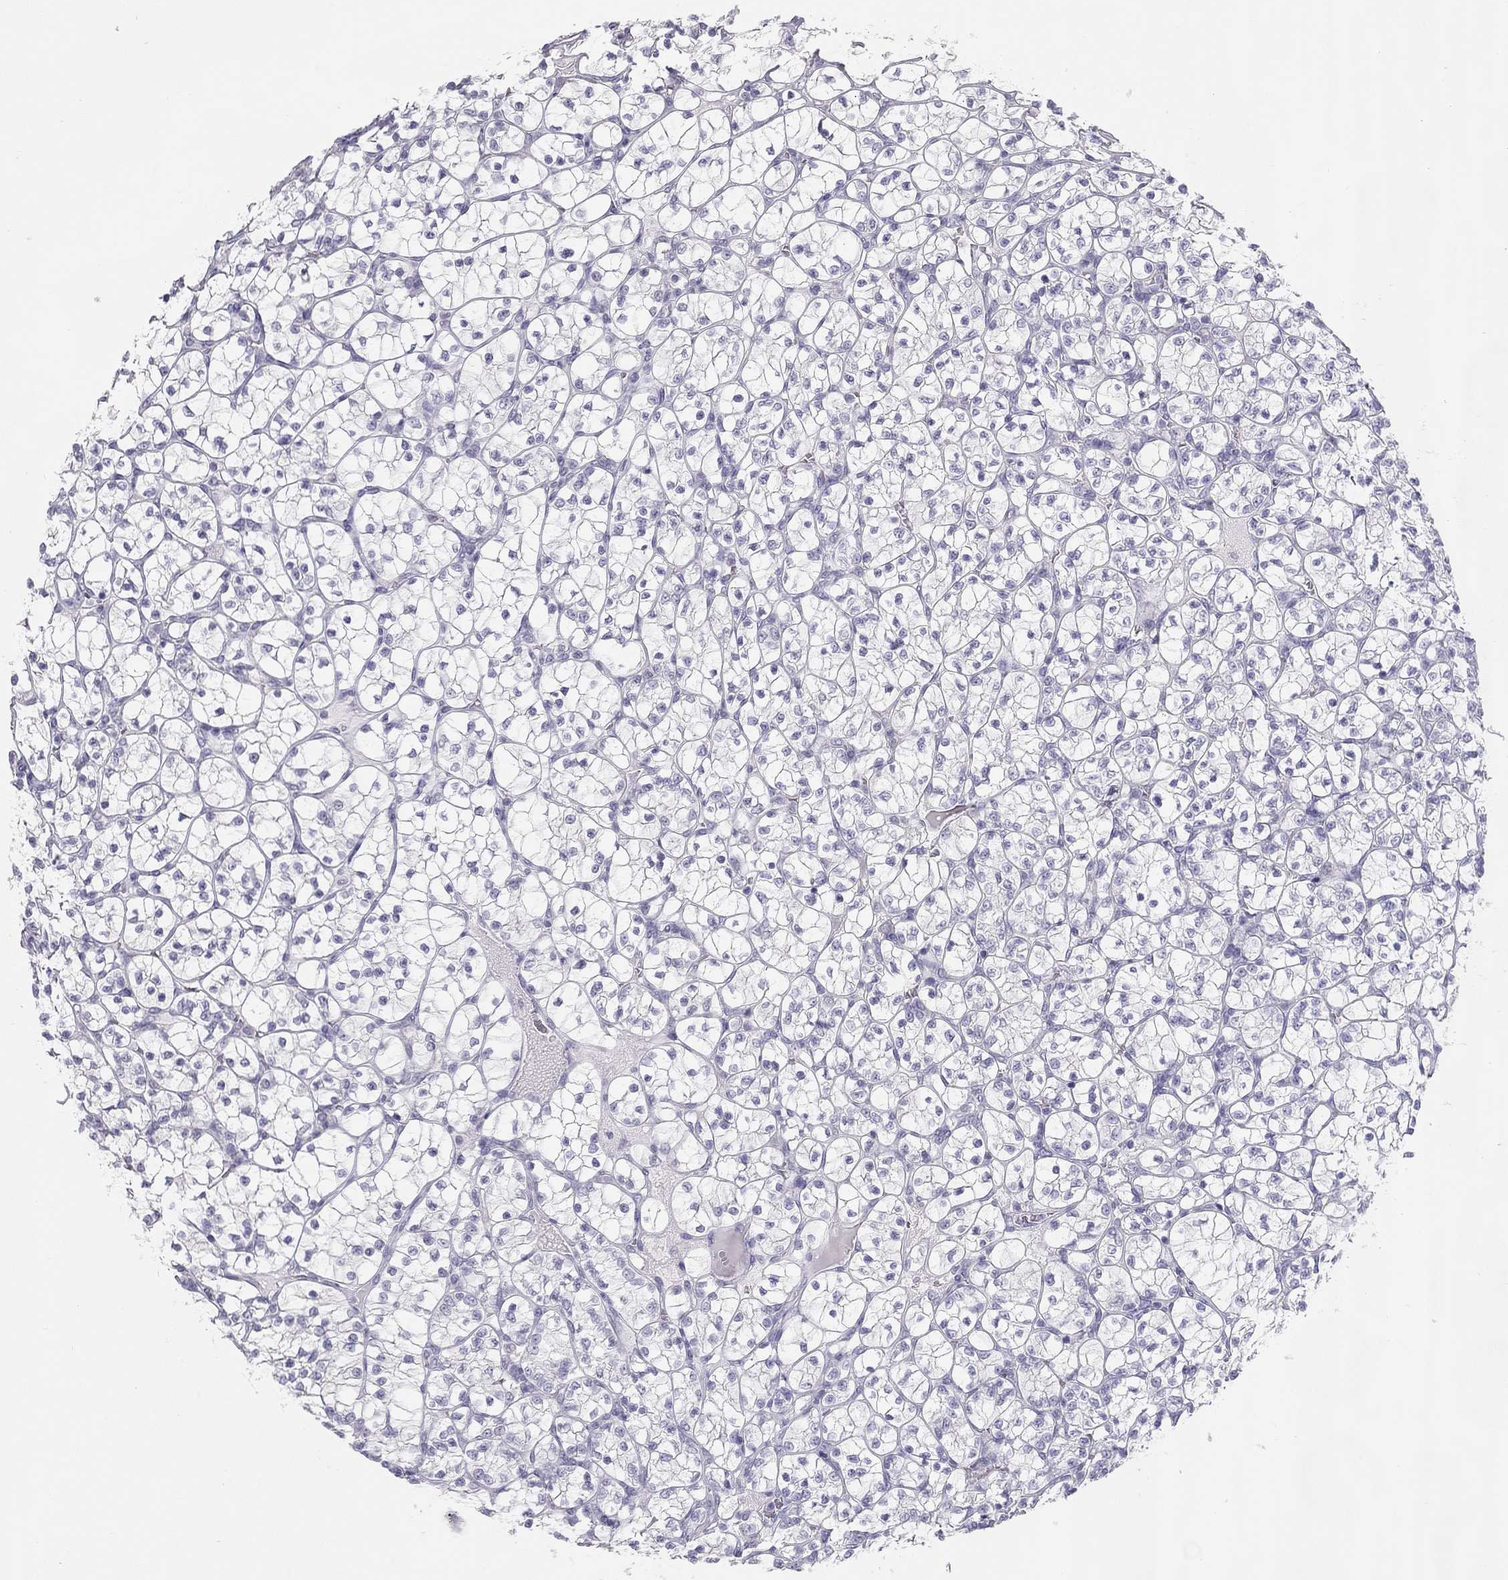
{"staining": {"intensity": "negative", "quantity": "none", "location": "none"}, "tissue": "renal cancer", "cell_type": "Tumor cells", "image_type": "cancer", "snomed": [{"axis": "morphology", "description": "Adenocarcinoma, NOS"}, {"axis": "topography", "description": "Kidney"}], "caption": "Renal cancer (adenocarcinoma) stained for a protein using immunohistochemistry (IHC) shows no positivity tumor cells.", "gene": "SPATA12", "patient": {"sex": "female", "age": 89}}